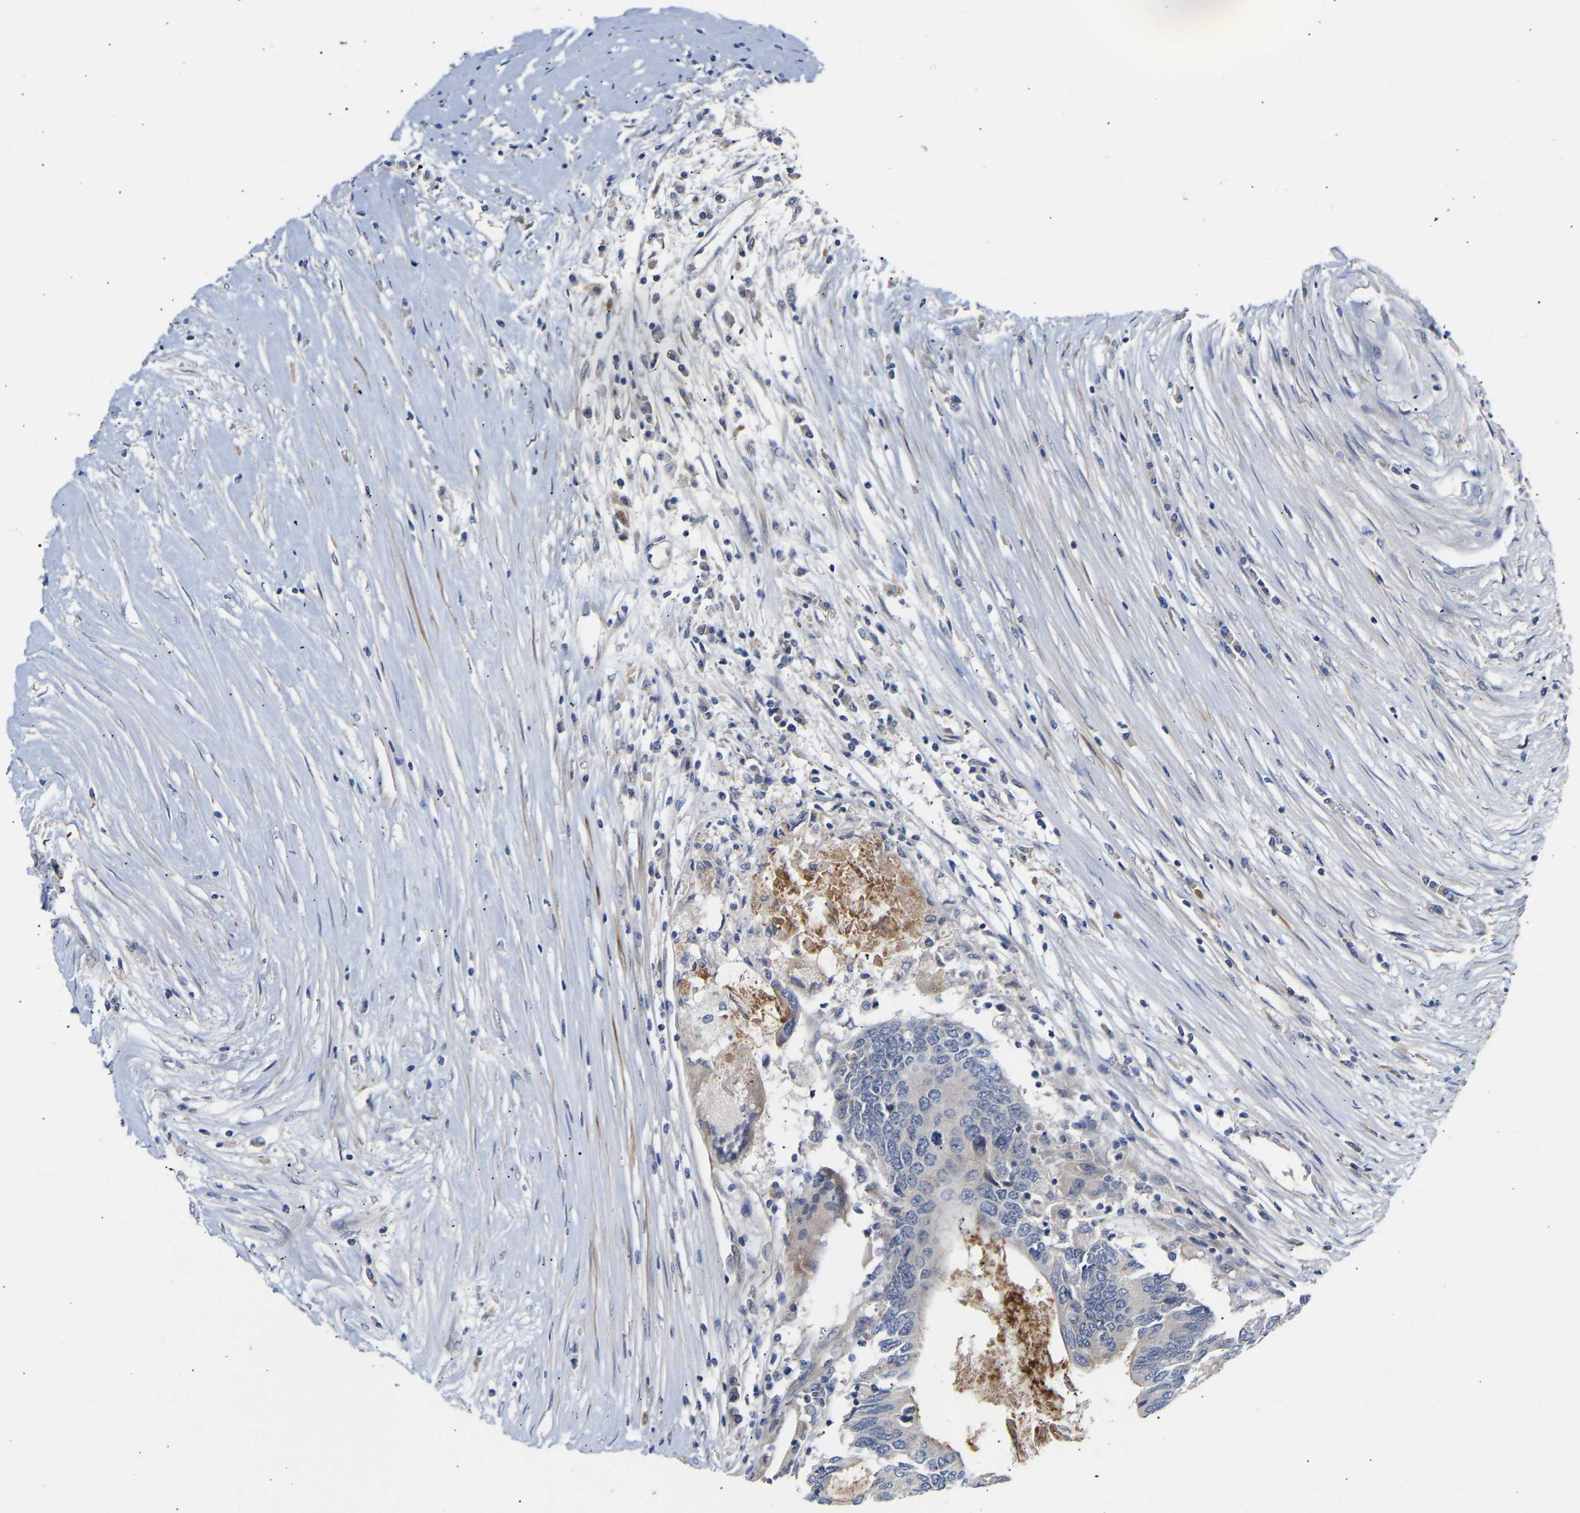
{"staining": {"intensity": "weak", "quantity": "<25%", "location": "cytoplasmic/membranous"}, "tissue": "colorectal cancer", "cell_type": "Tumor cells", "image_type": "cancer", "snomed": [{"axis": "morphology", "description": "Adenocarcinoma, NOS"}, {"axis": "topography", "description": "Rectum"}], "caption": "IHC of colorectal cancer (adenocarcinoma) shows no staining in tumor cells.", "gene": "KASH5", "patient": {"sex": "male", "age": 63}}